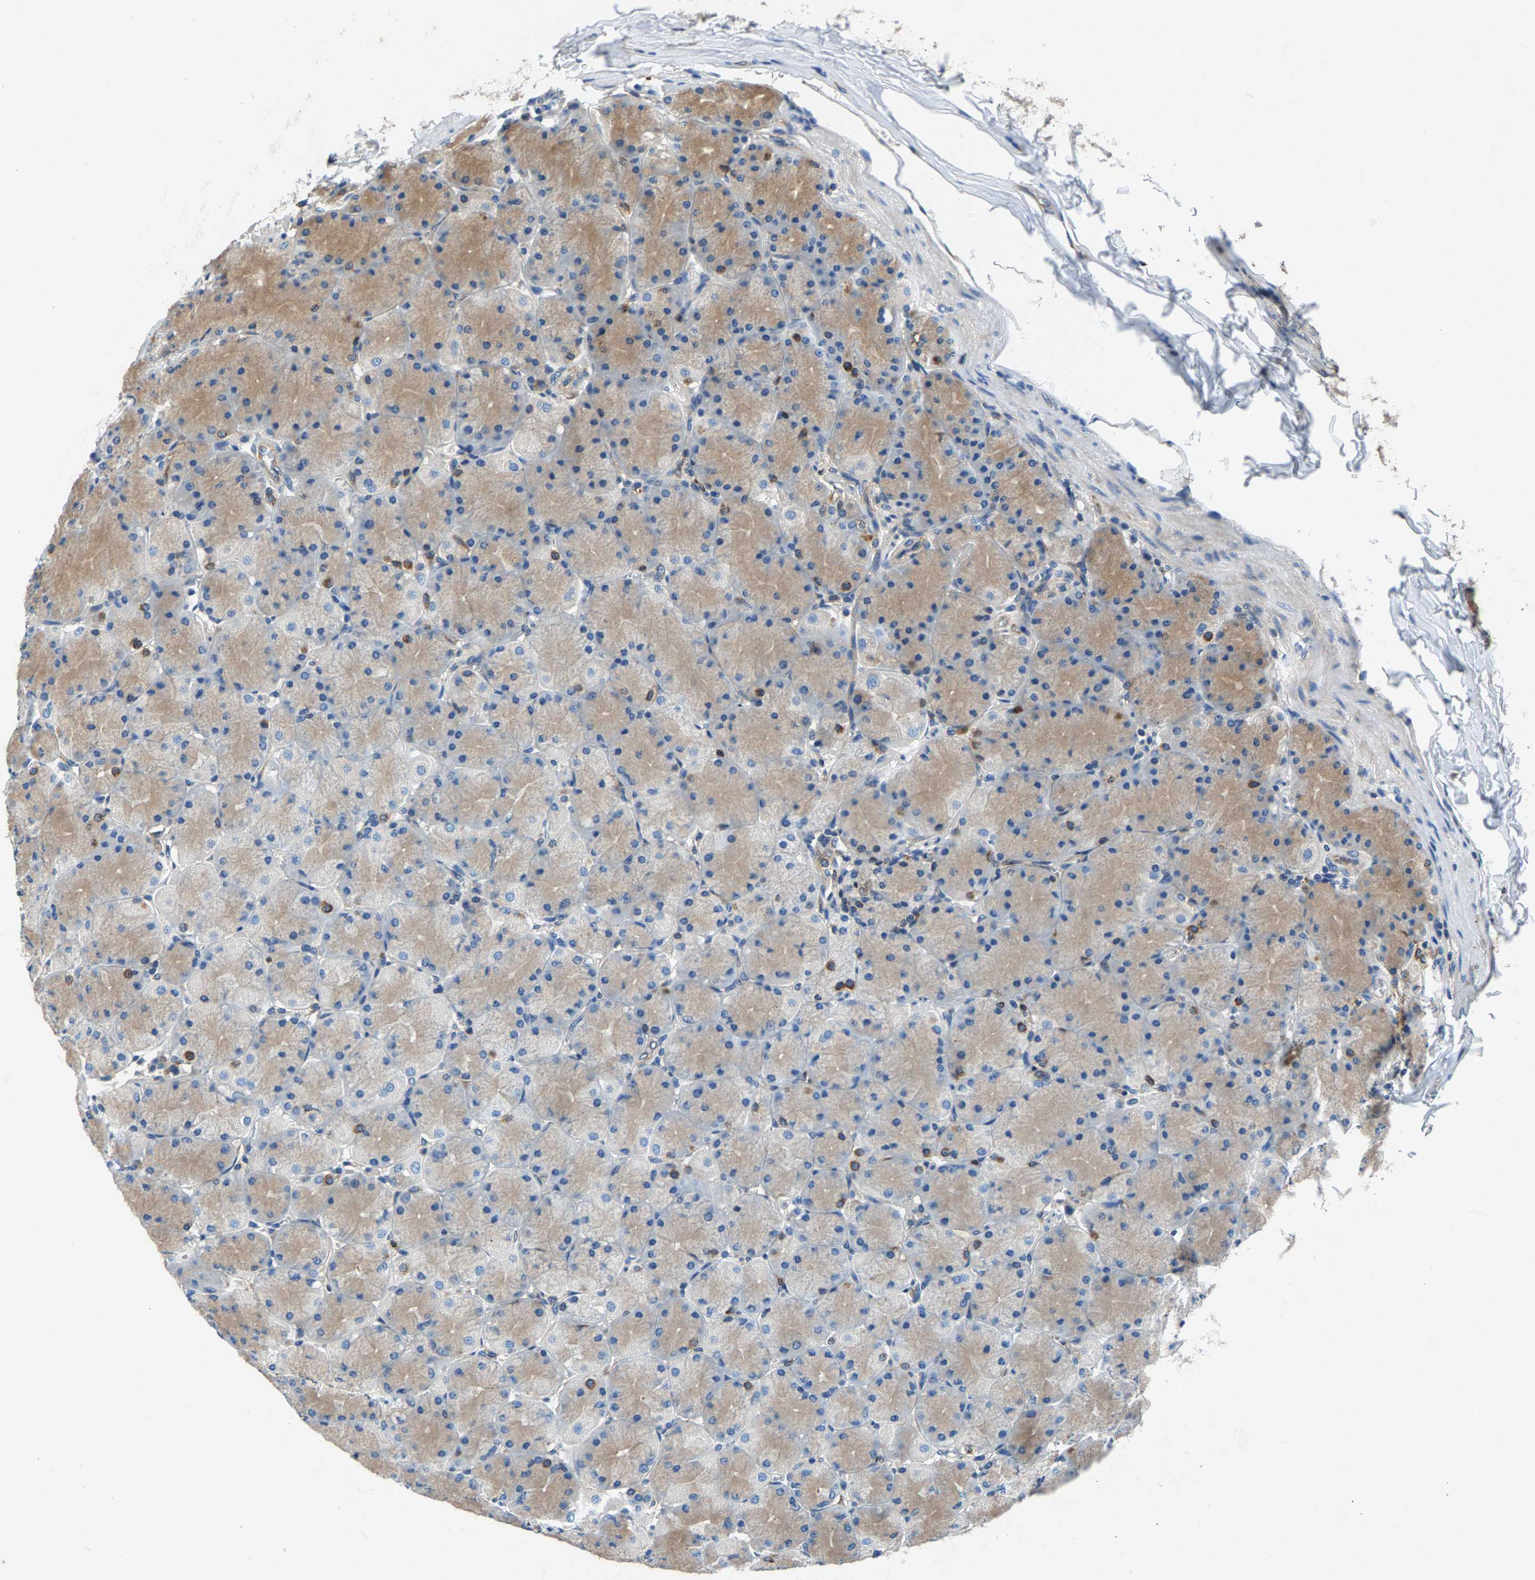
{"staining": {"intensity": "moderate", "quantity": "25%-75%", "location": "cytoplasmic/membranous"}, "tissue": "stomach", "cell_type": "Glandular cells", "image_type": "normal", "snomed": [{"axis": "morphology", "description": "Normal tissue, NOS"}, {"axis": "topography", "description": "Stomach, upper"}], "caption": "Protein expression analysis of normal stomach exhibits moderate cytoplasmic/membranous positivity in approximately 25%-75% of glandular cells. Using DAB (3,3'-diaminobenzidine) (brown) and hematoxylin (blue) stains, captured at high magnification using brightfield microscopy.", "gene": "LPCAT1", "patient": {"sex": "female", "age": 56}}